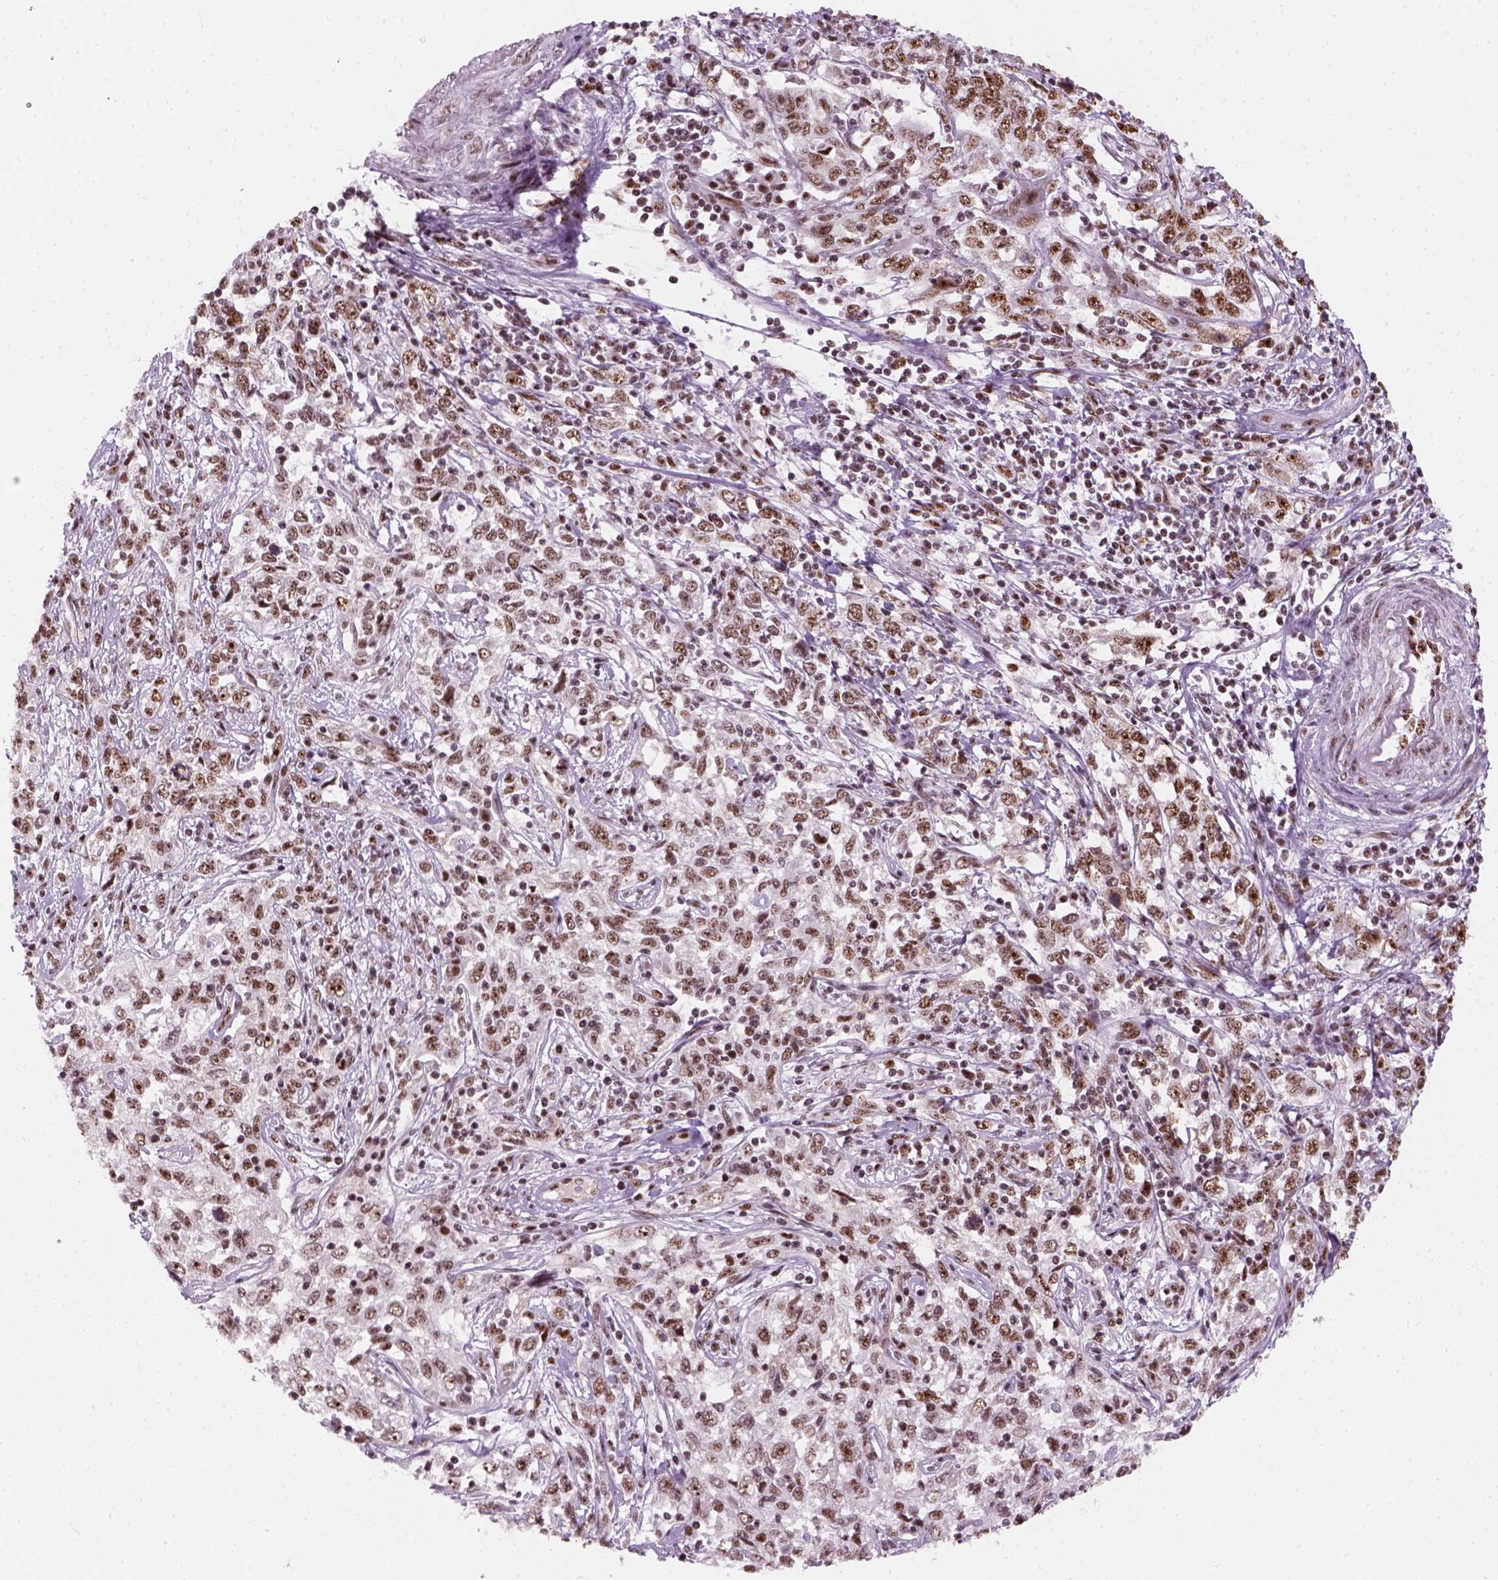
{"staining": {"intensity": "moderate", "quantity": ">75%", "location": "nuclear"}, "tissue": "cervical cancer", "cell_type": "Tumor cells", "image_type": "cancer", "snomed": [{"axis": "morphology", "description": "Adenocarcinoma, NOS"}, {"axis": "topography", "description": "Cervix"}], "caption": "The histopathology image shows immunohistochemical staining of adenocarcinoma (cervical). There is moderate nuclear expression is present in about >75% of tumor cells.", "gene": "GTF2F1", "patient": {"sex": "female", "age": 40}}